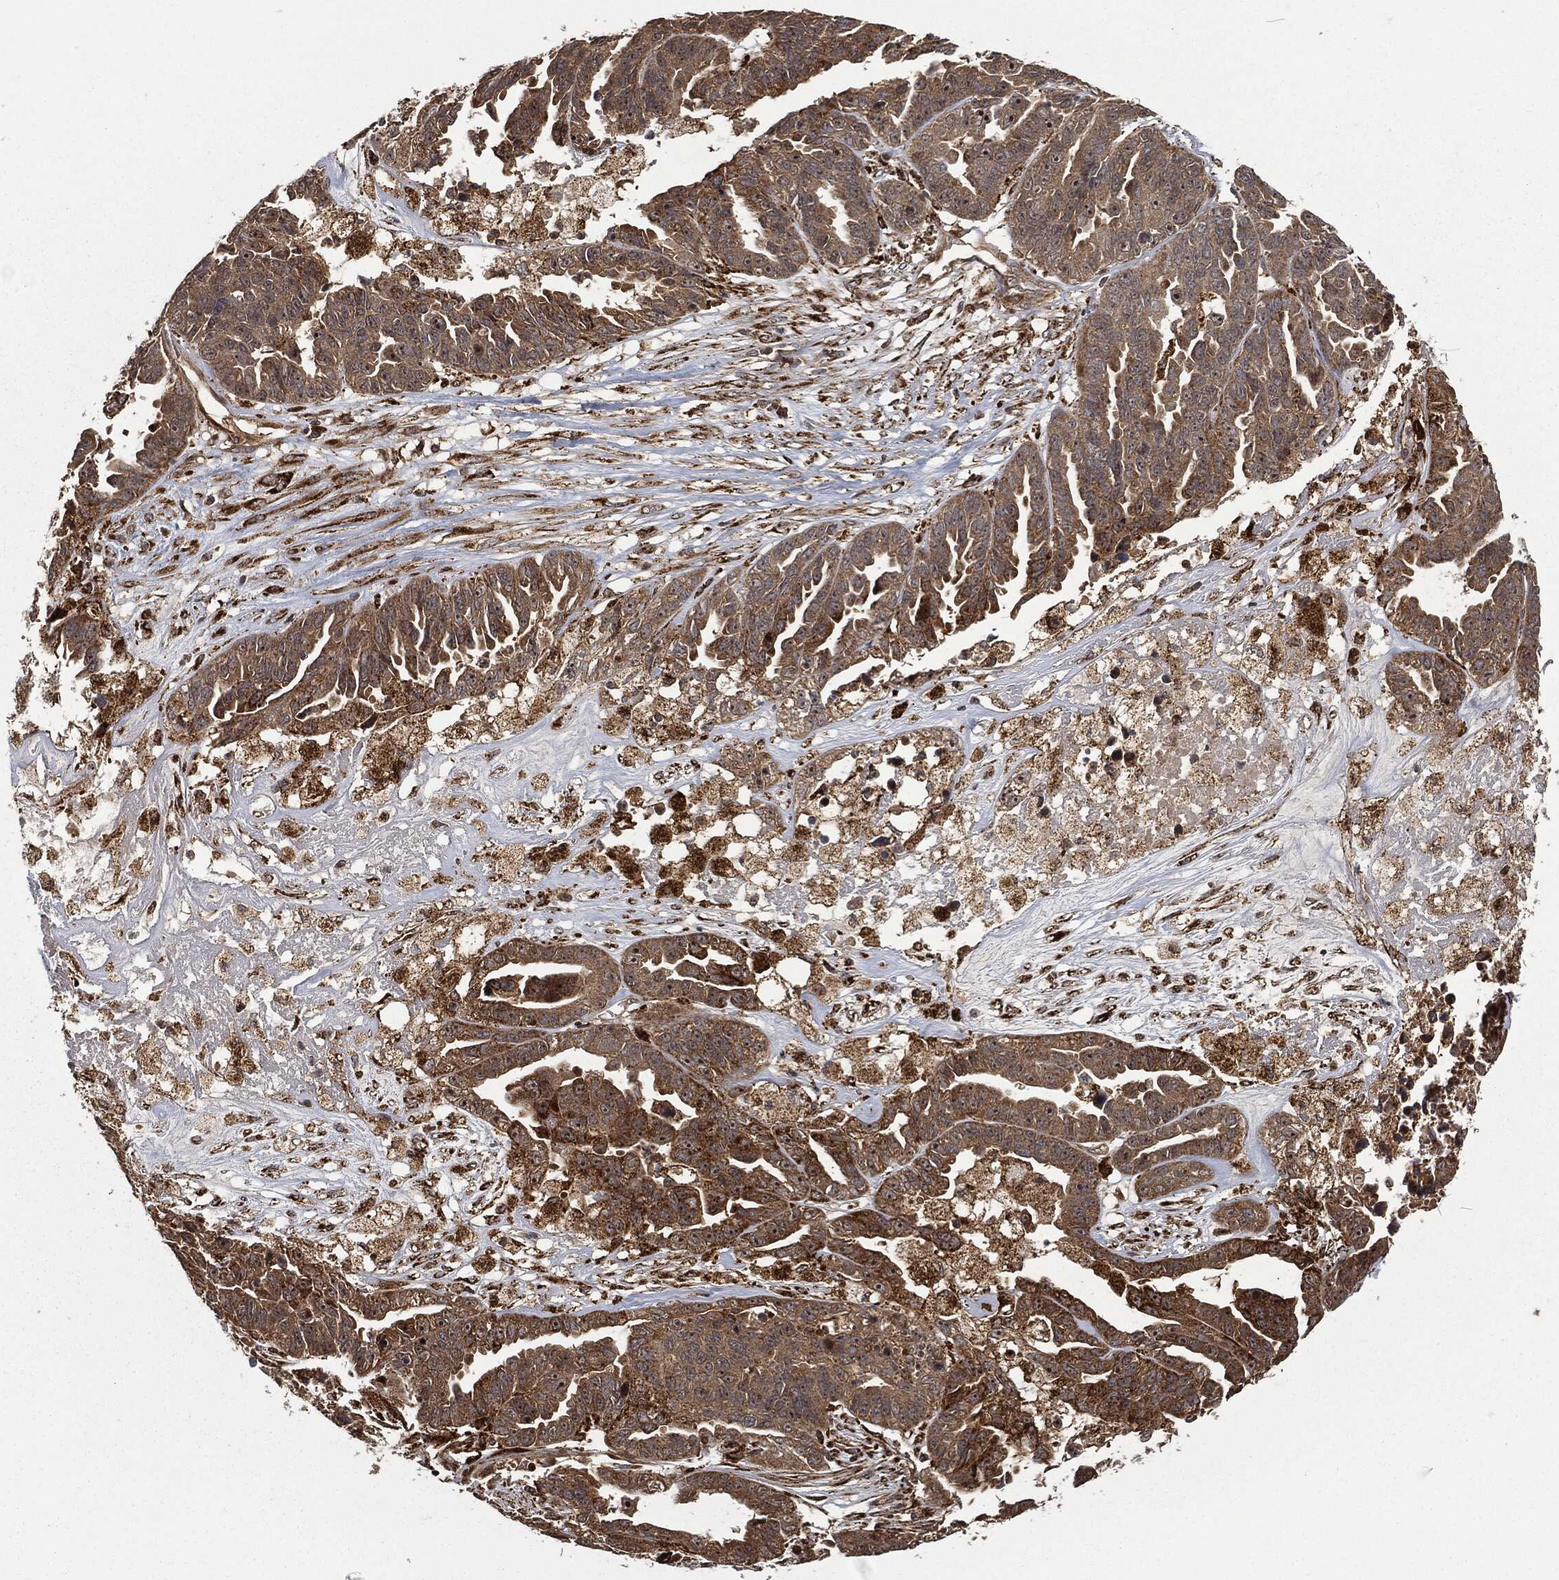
{"staining": {"intensity": "moderate", "quantity": ">75%", "location": "cytoplasmic/membranous"}, "tissue": "ovarian cancer", "cell_type": "Tumor cells", "image_type": "cancer", "snomed": [{"axis": "morphology", "description": "Cystadenocarcinoma, serous, NOS"}, {"axis": "topography", "description": "Ovary"}], "caption": "Immunohistochemical staining of human ovarian serous cystadenocarcinoma exhibits medium levels of moderate cytoplasmic/membranous expression in about >75% of tumor cells.", "gene": "RFTN1", "patient": {"sex": "female", "age": 87}}